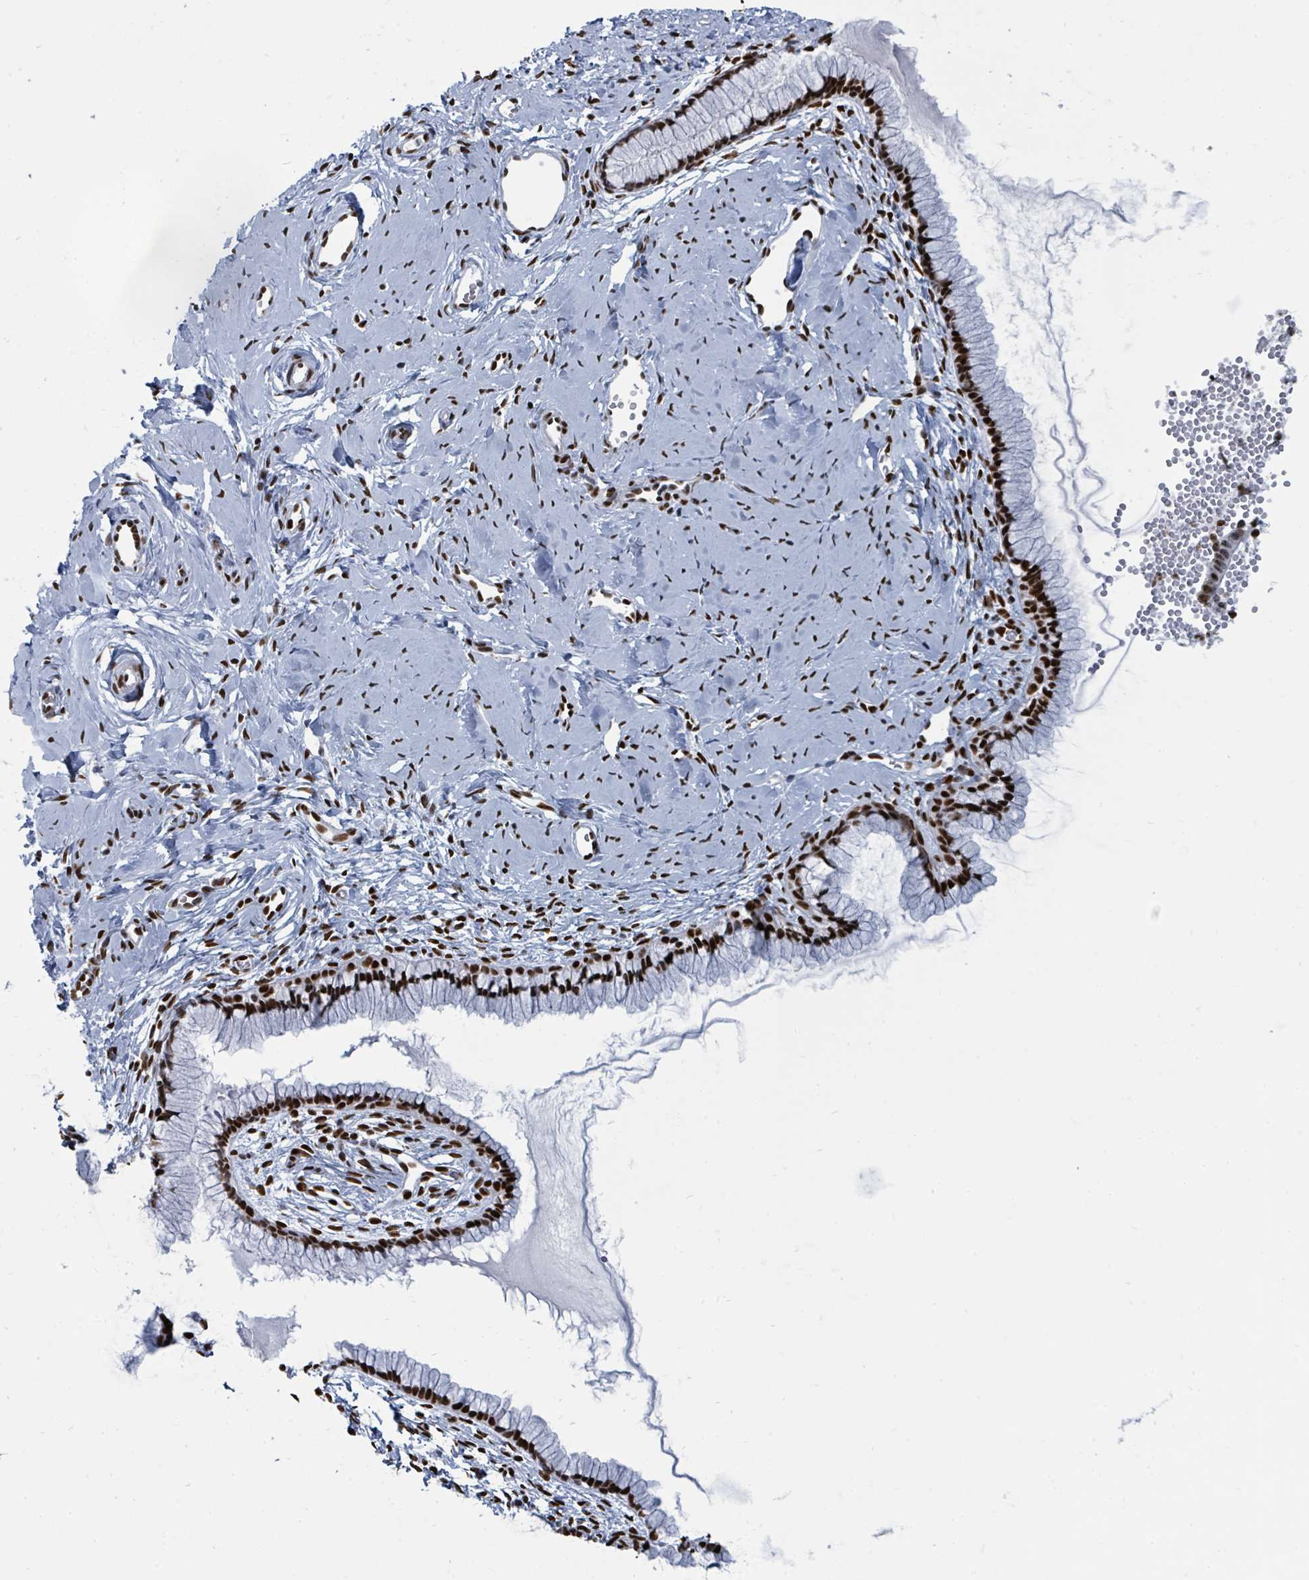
{"staining": {"intensity": "strong", "quantity": ">75%", "location": "nuclear"}, "tissue": "cervix", "cell_type": "Glandular cells", "image_type": "normal", "snomed": [{"axis": "morphology", "description": "Normal tissue, NOS"}, {"axis": "topography", "description": "Cervix"}], "caption": "Strong nuclear staining for a protein is appreciated in approximately >75% of glandular cells of normal cervix using immunohistochemistry (IHC).", "gene": "SUMO2", "patient": {"sex": "female", "age": 40}}